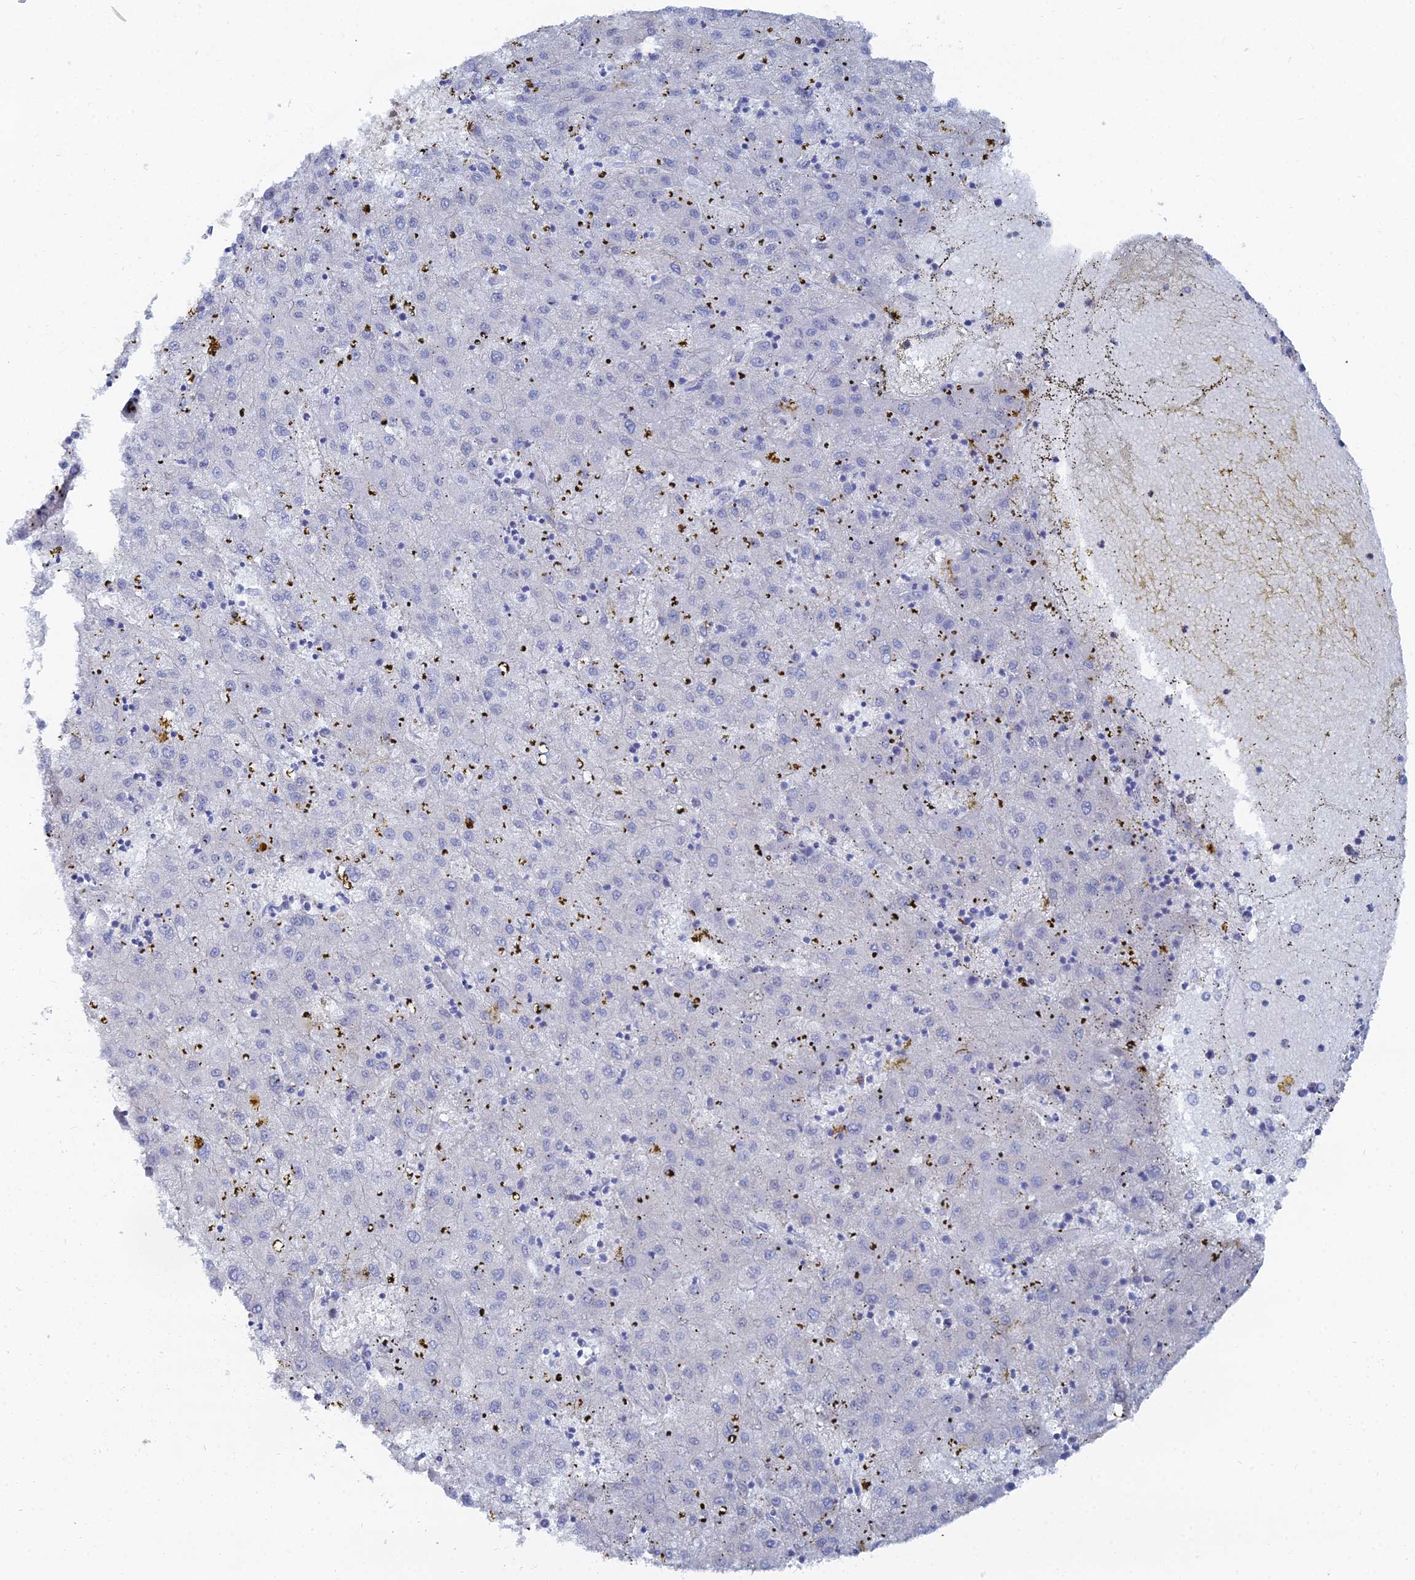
{"staining": {"intensity": "negative", "quantity": "none", "location": "none"}, "tissue": "liver cancer", "cell_type": "Tumor cells", "image_type": "cancer", "snomed": [{"axis": "morphology", "description": "Carcinoma, Hepatocellular, NOS"}, {"axis": "topography", "description": "Liver"}], "caption": "An IHC photomicrograph of liver cancer (hepatocellular carcinoma) is shown. There is no staining in tumor cells of liver cancer (hepatocellular carcinoma).", "gene": "THAP4", "patient": {"sex": "male", "age": 72}}